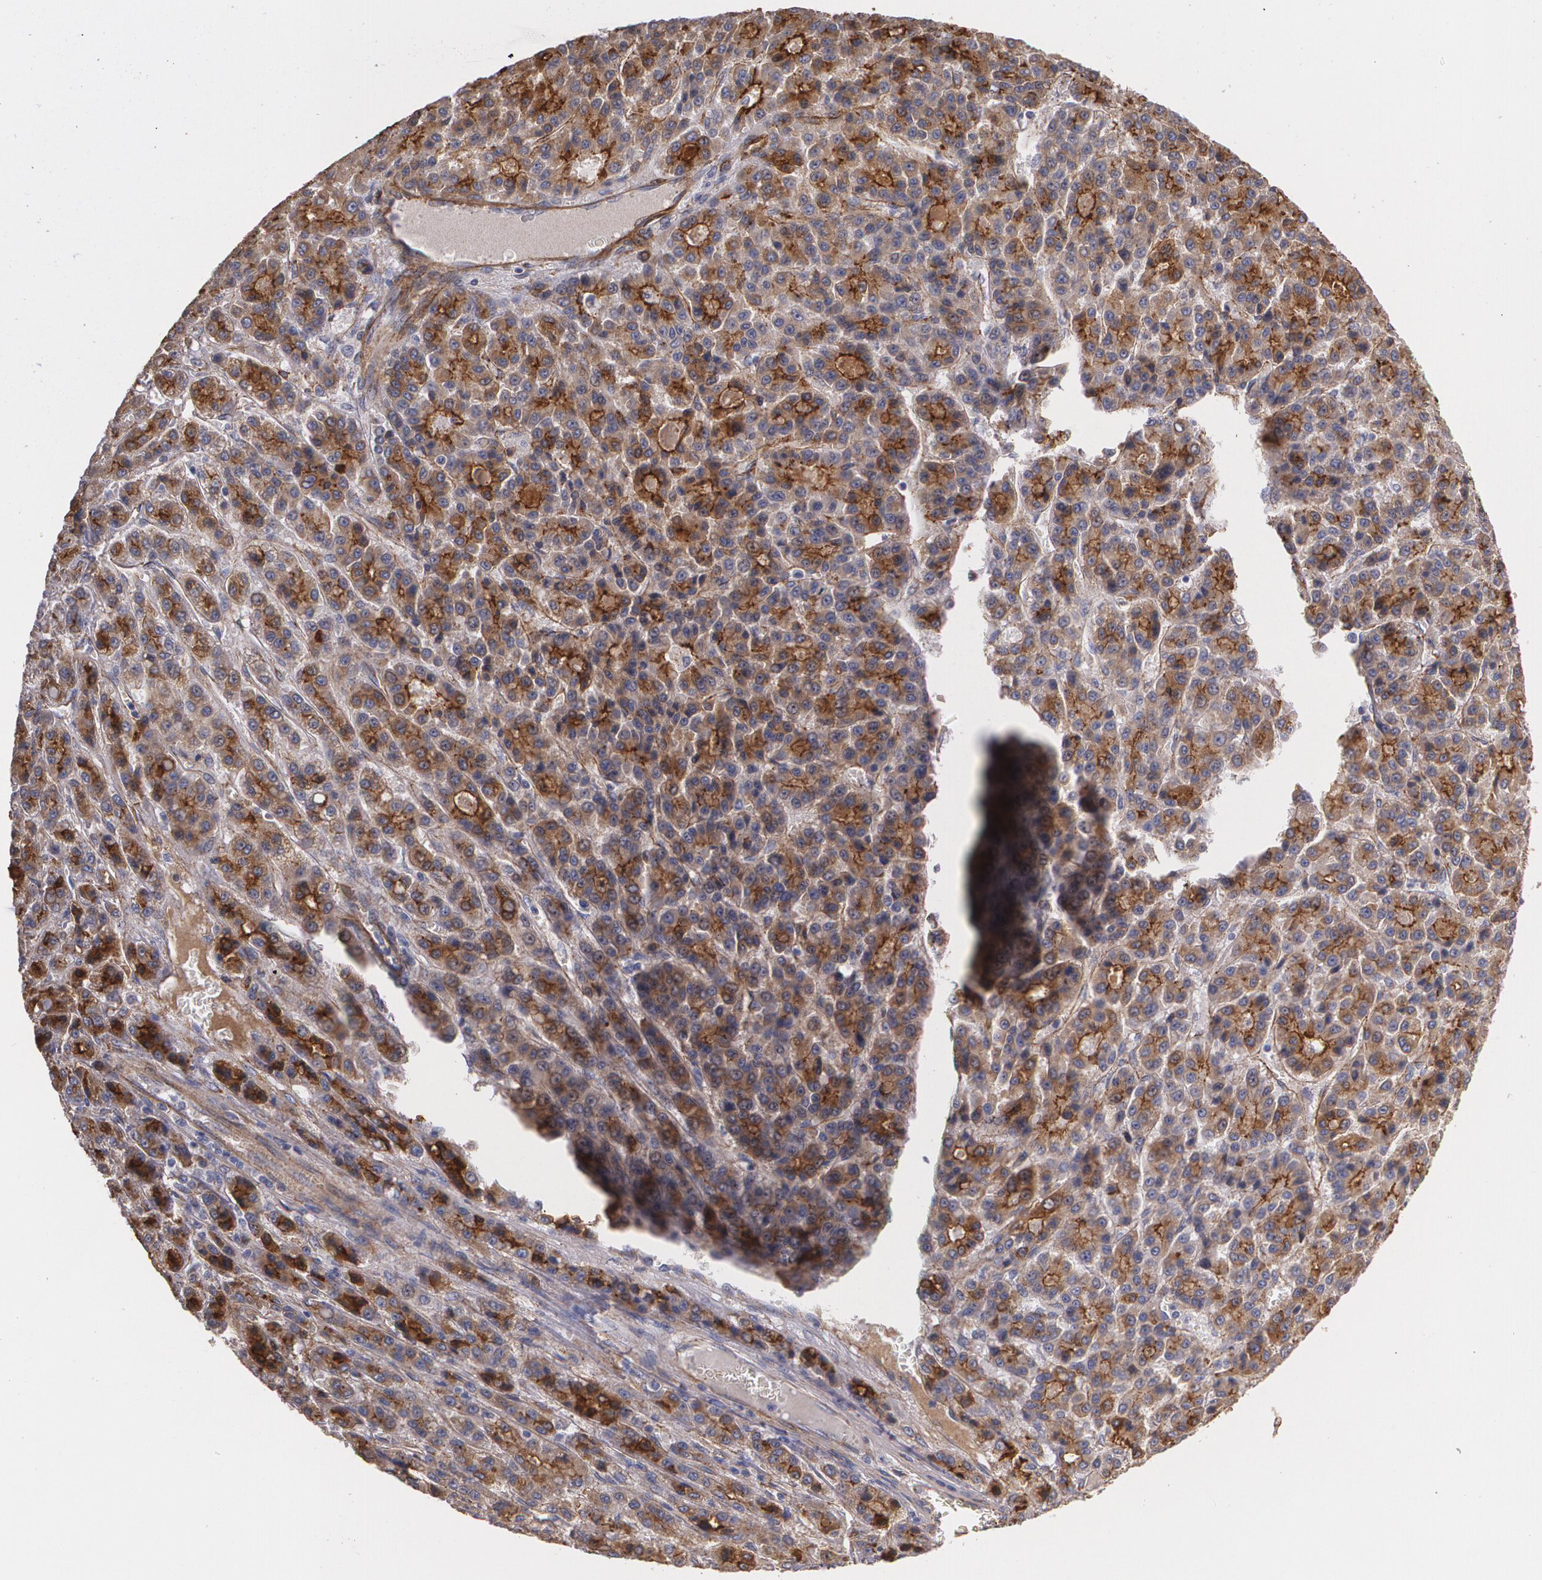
{"staining": {"intensity": "strong", "quantity": "25%-75%", "location": "cytoplasmic/membranous"}, "tissue": "liver cancer", "cell_type": "Tumor cells", "image_type": "cancer", "snomed": [{"axis": "morphology", "description": "Carcinoma, Hepatocellular, NOS"}, {"axis": "topography", "description": "Liver"}], "caption": "Immunohistochemistry (IHC) of human liver cancer displays high levels of strong cytoplasmic/membranous expression in approximately 25%-75% of tumor cells.", "gene": "TJP1", "patient": {"sex": "male", "age": 70}}